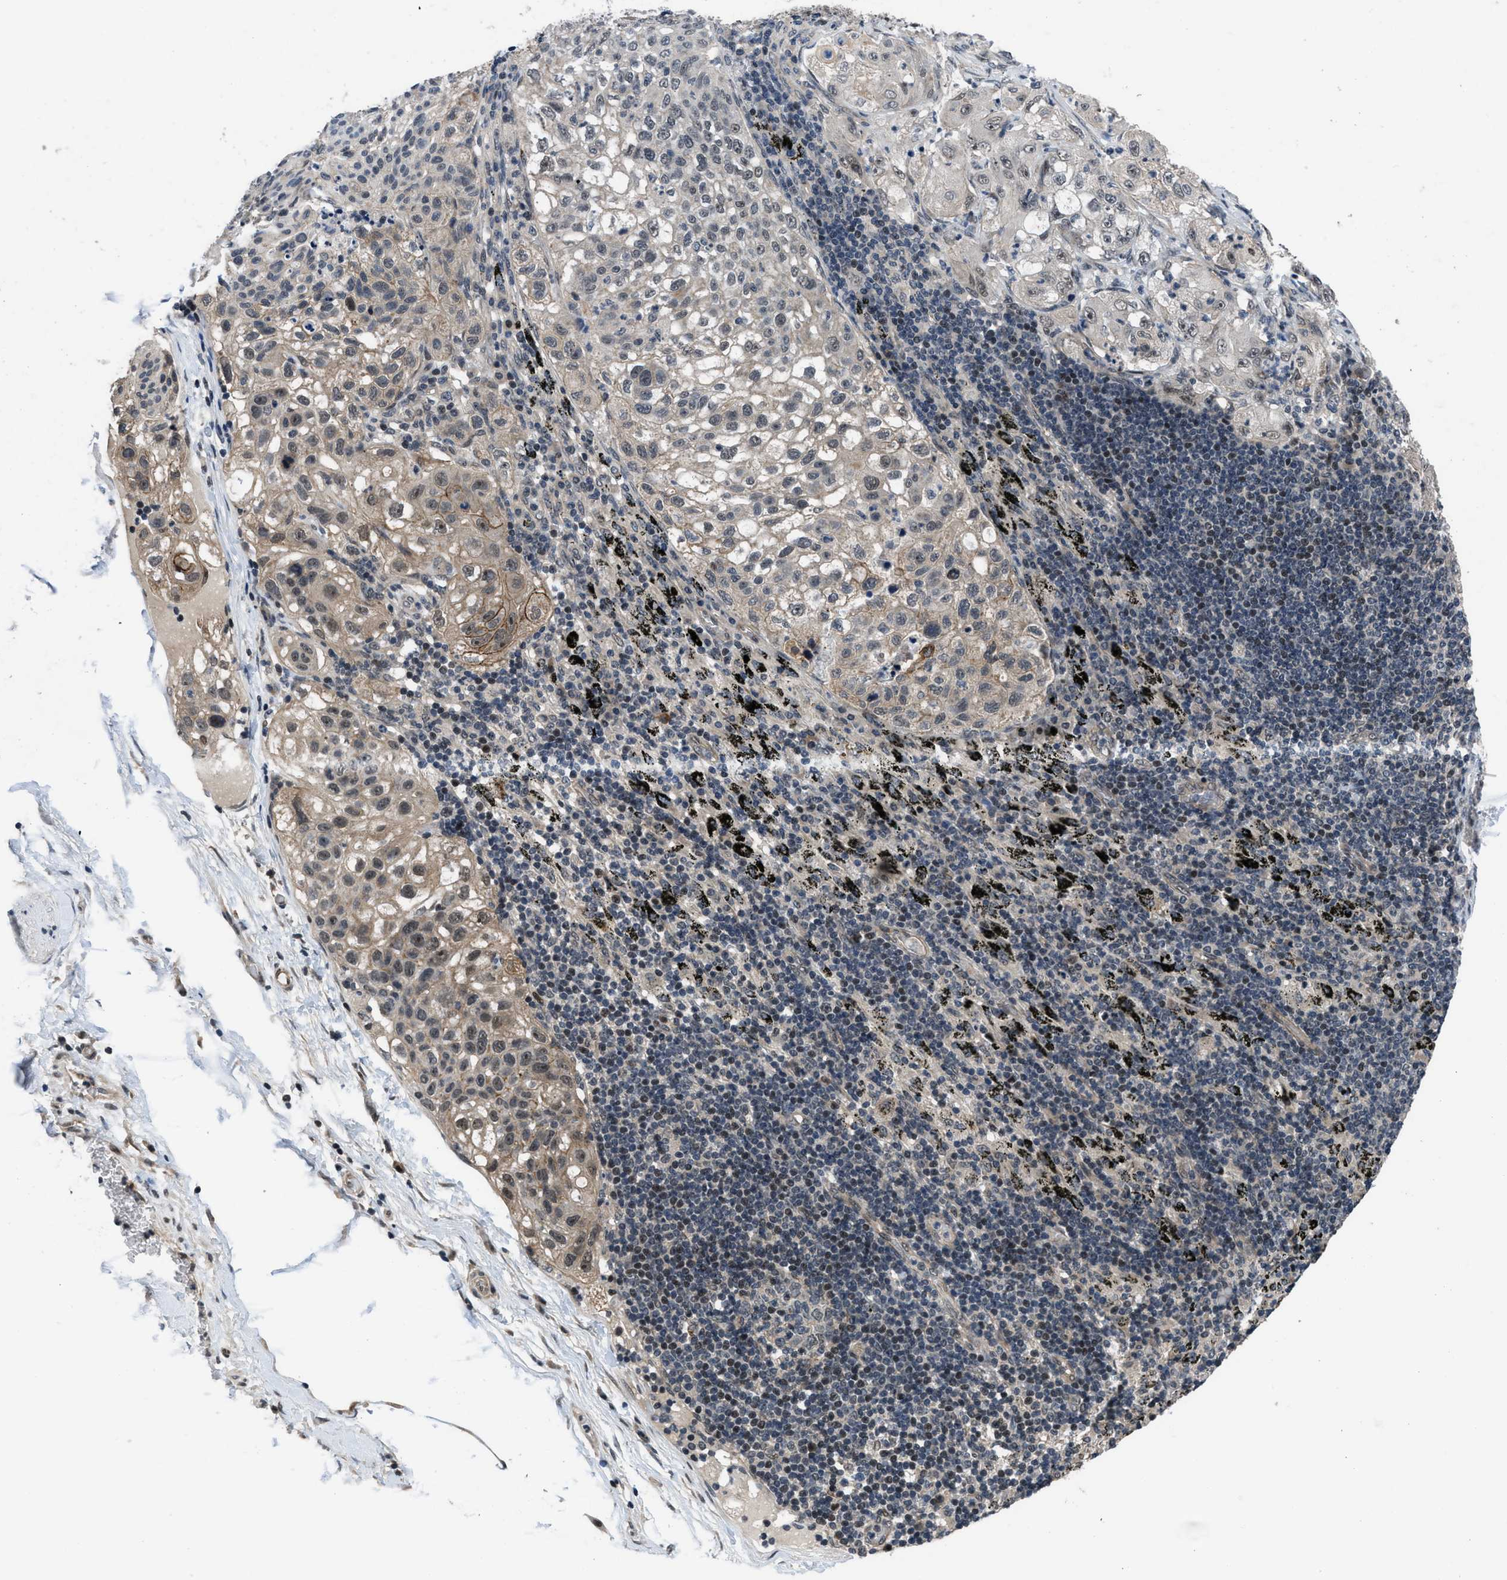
{"staining": {"intensity": "weak", "quantity": "25%-75%", "location": "cytoplasmic/membranous,nuclear"}, "tissue": "lung cancer", "cell_type": "Tumor cells", "image_type": "cancer", "snomed": [{"axis": "morphology", "description": "Inflammation, NOS"}, {"axis": "morphology", "description": "Squamous cell carcinoma, NOS"}, {"axis": "topography", "description": "Lymph node"}, {"axis": "topography", "description": "Soft tissue"}, {"axis": "topography", "description": "Lung"}], "caption": "Immunohistochemical staining of squamous cell carcinoma (lung) exhibits low levels of weak cytoplasmic/membranous and nuclear protein positivity in about 25%-75% of tumor cells. The protein is shown in brown color, while the nuclei are stained blue.", "gene": "SETD5", "patient": {"sex": "male", "age": 66}}